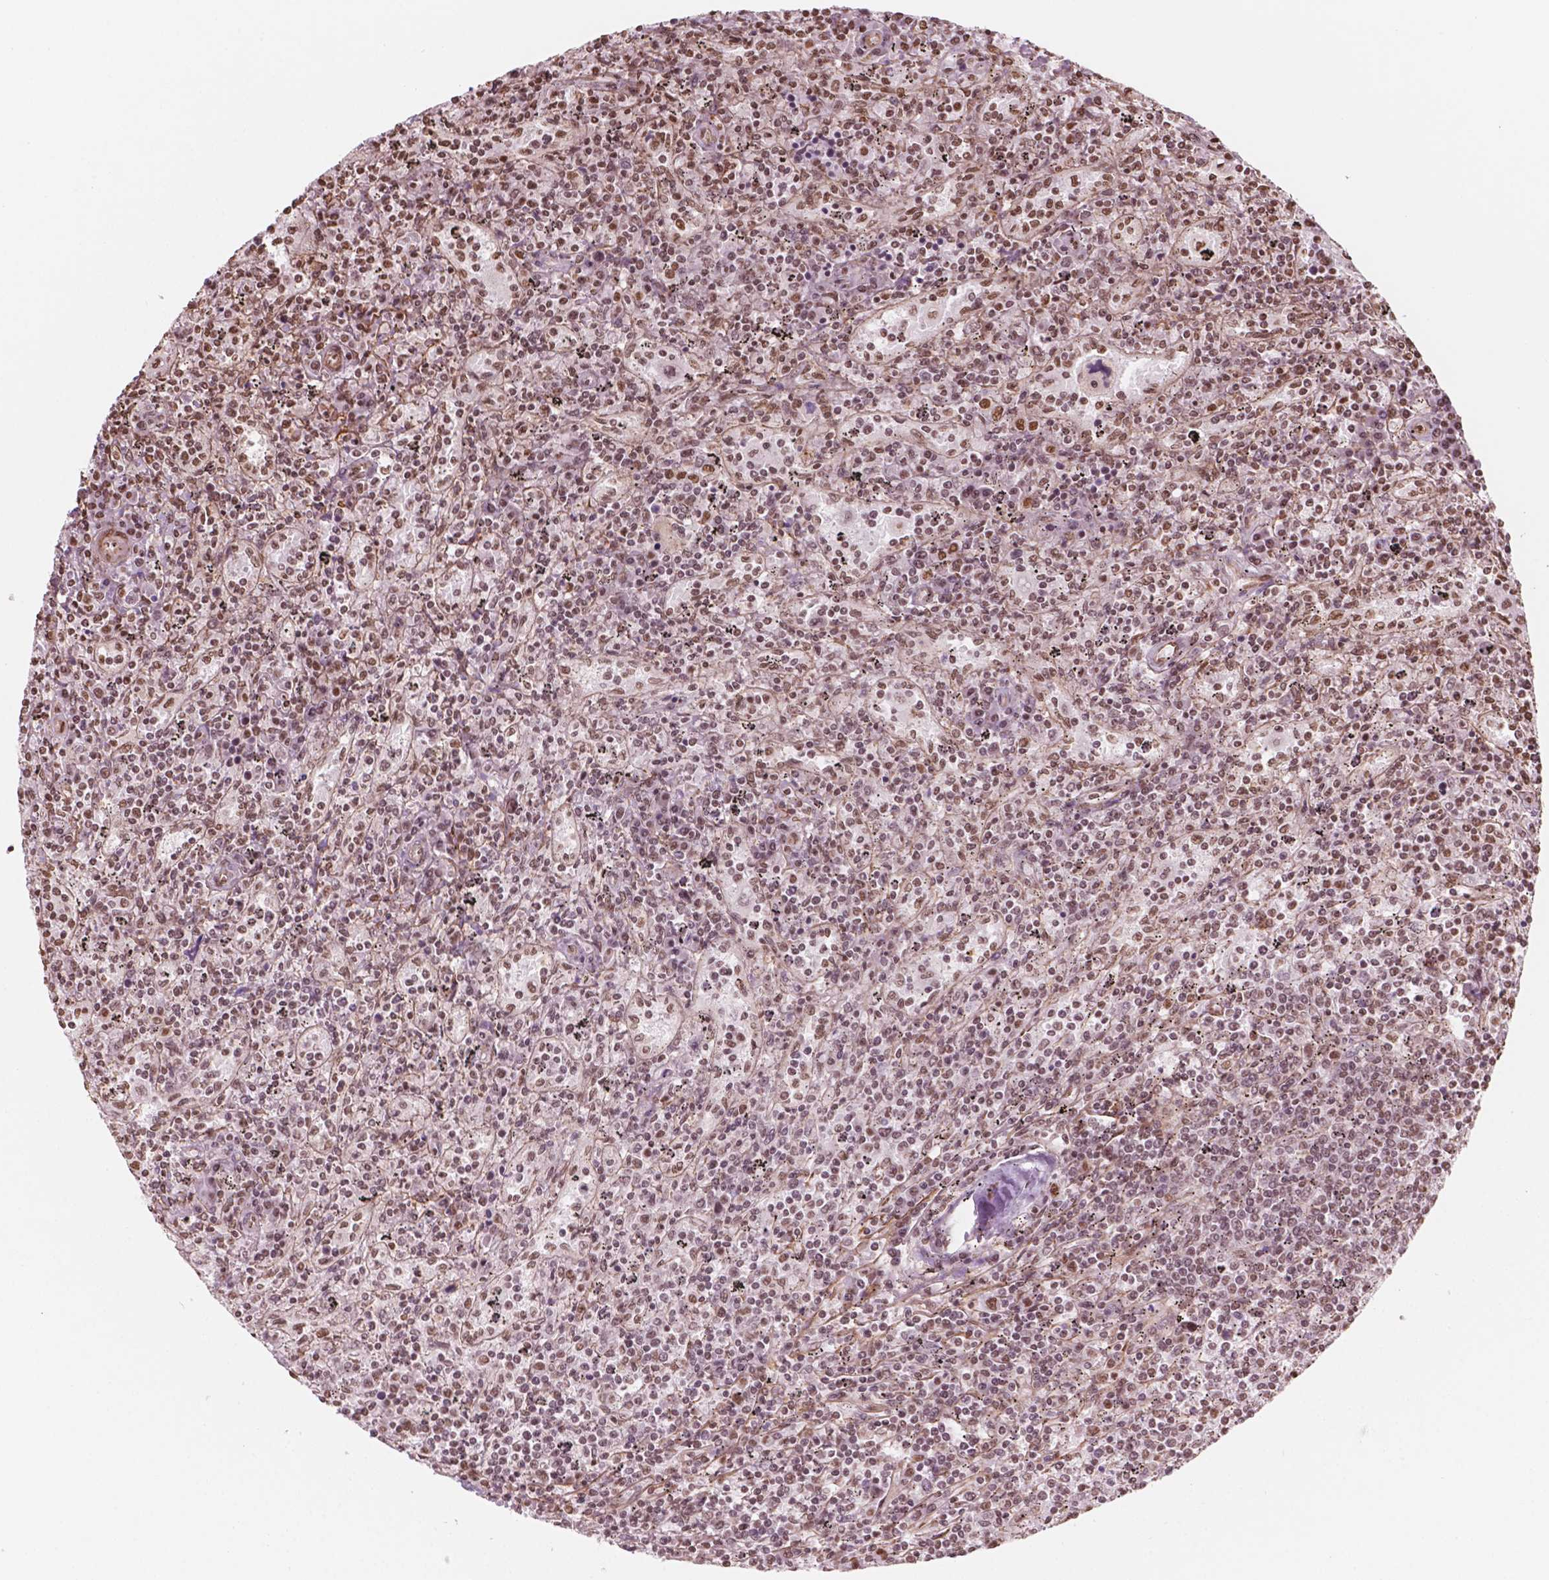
{"staining": {"intensity": "moderate", "quantity": ">75%", "location": "nuclear"}, "tissue": "lymphoma", "cell_type": "Tumor cells", "image_type": "cancer", "snomed": [{"axis": "morphology", "description": "Malignant lymphoma, non-Hodgkin's type, Low grade"}, {"axis": "topography", "description": "Spleen"}], "caption": "A medium amount of moderate nuclear staining is present in about >75% of tumor cells in lymphoma tissue.", "gene": "GTF3C5", "patient": {"sex": "male", "age": 62}}